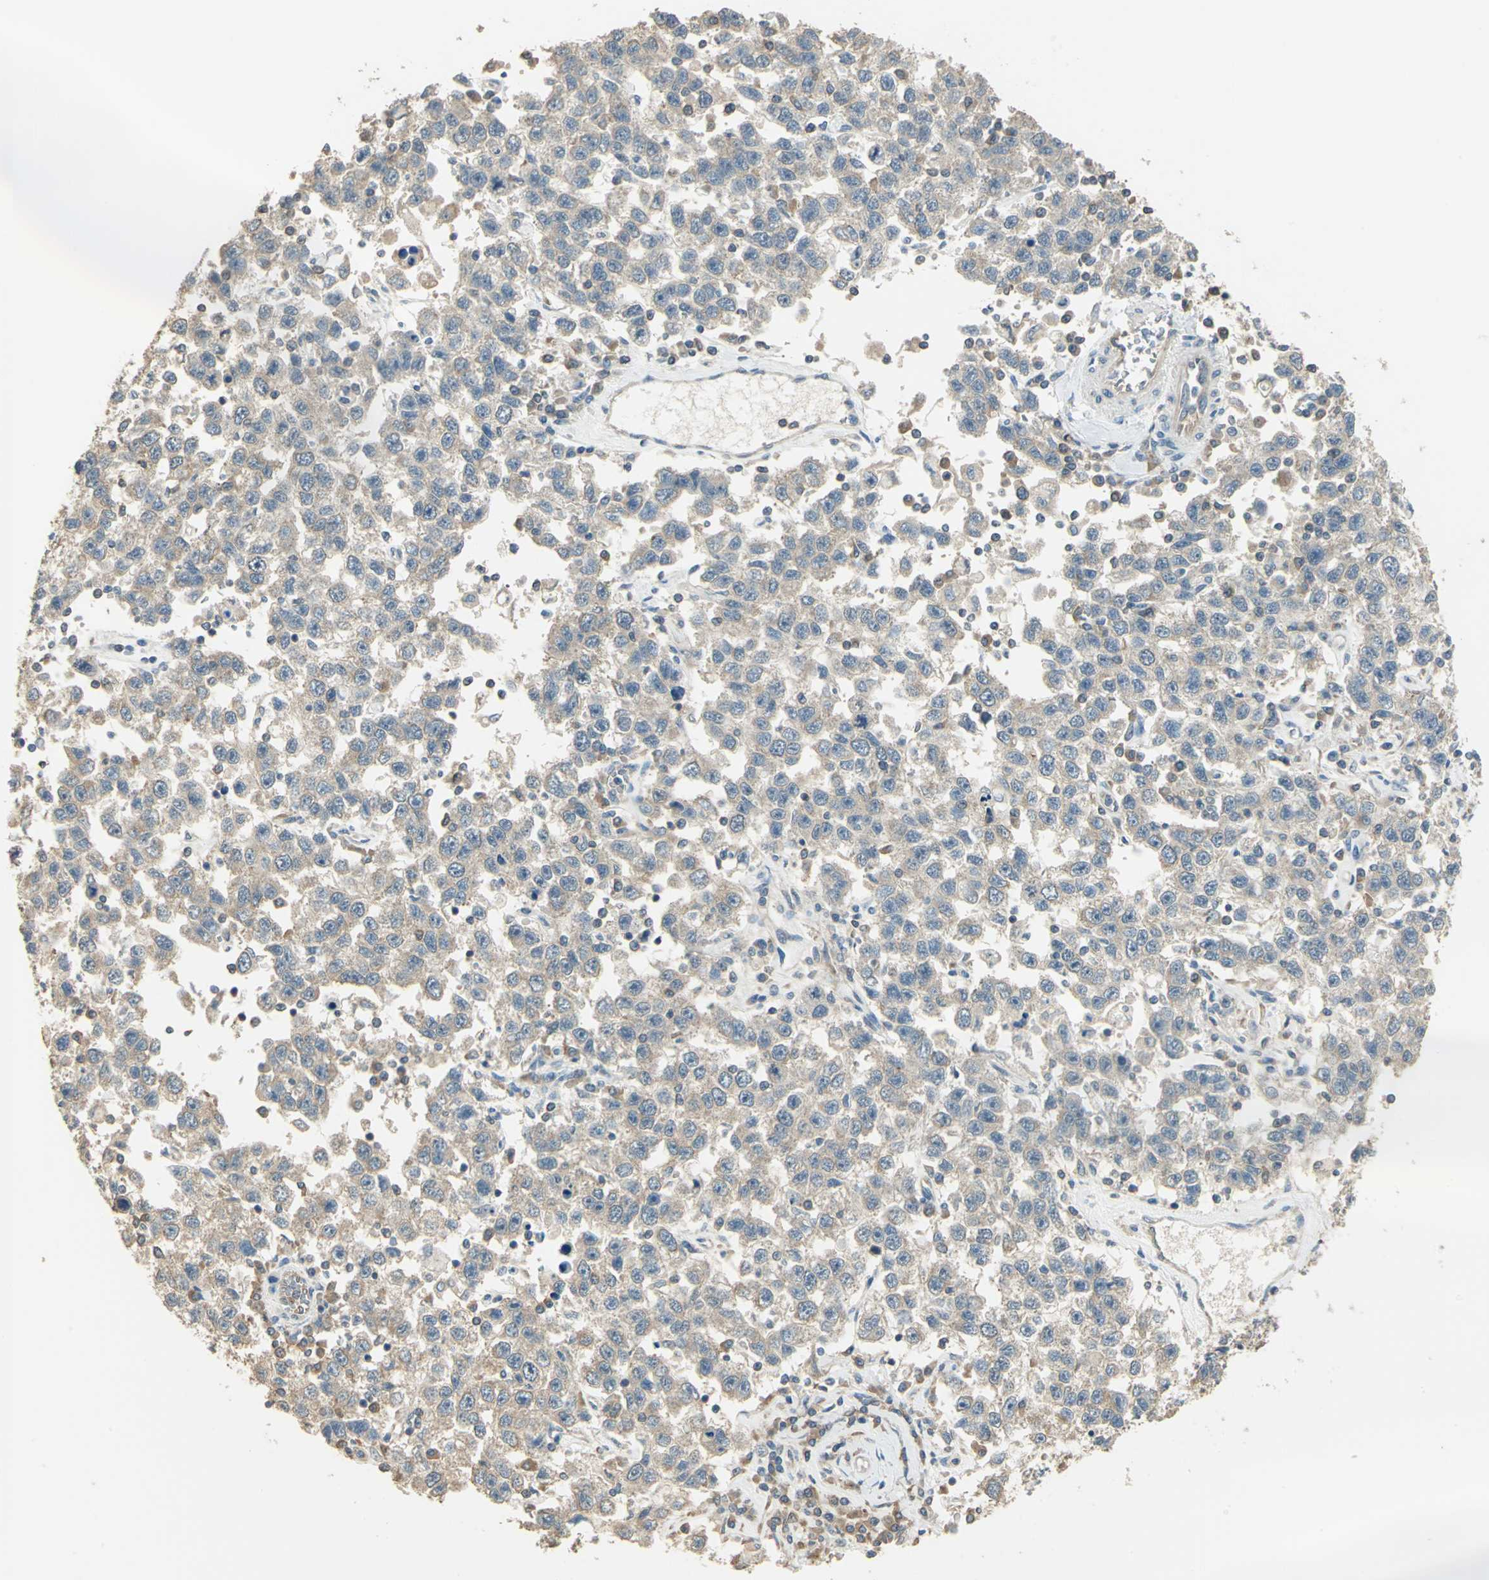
{"staining": {"intensity": "weak", "quantity": ">75%", "location": "cytoplasmic/membranous"}, "tissue": "testis cancer", "cell_type": "Tumor cells", "image_type": "cancer", "snomed": [{"axis": "morphology", "description": "Seminoma, NOS"}, {"axis": "topography", "description": "Testis"}], "caption": "Immunohistochemical staining of human testis seminoma shows low levels of weak cytoplasmic/membranous expression in about >75% of tumor cells.", "gene": "SHC2", "patient": {"sex": "male", "age": 41}}